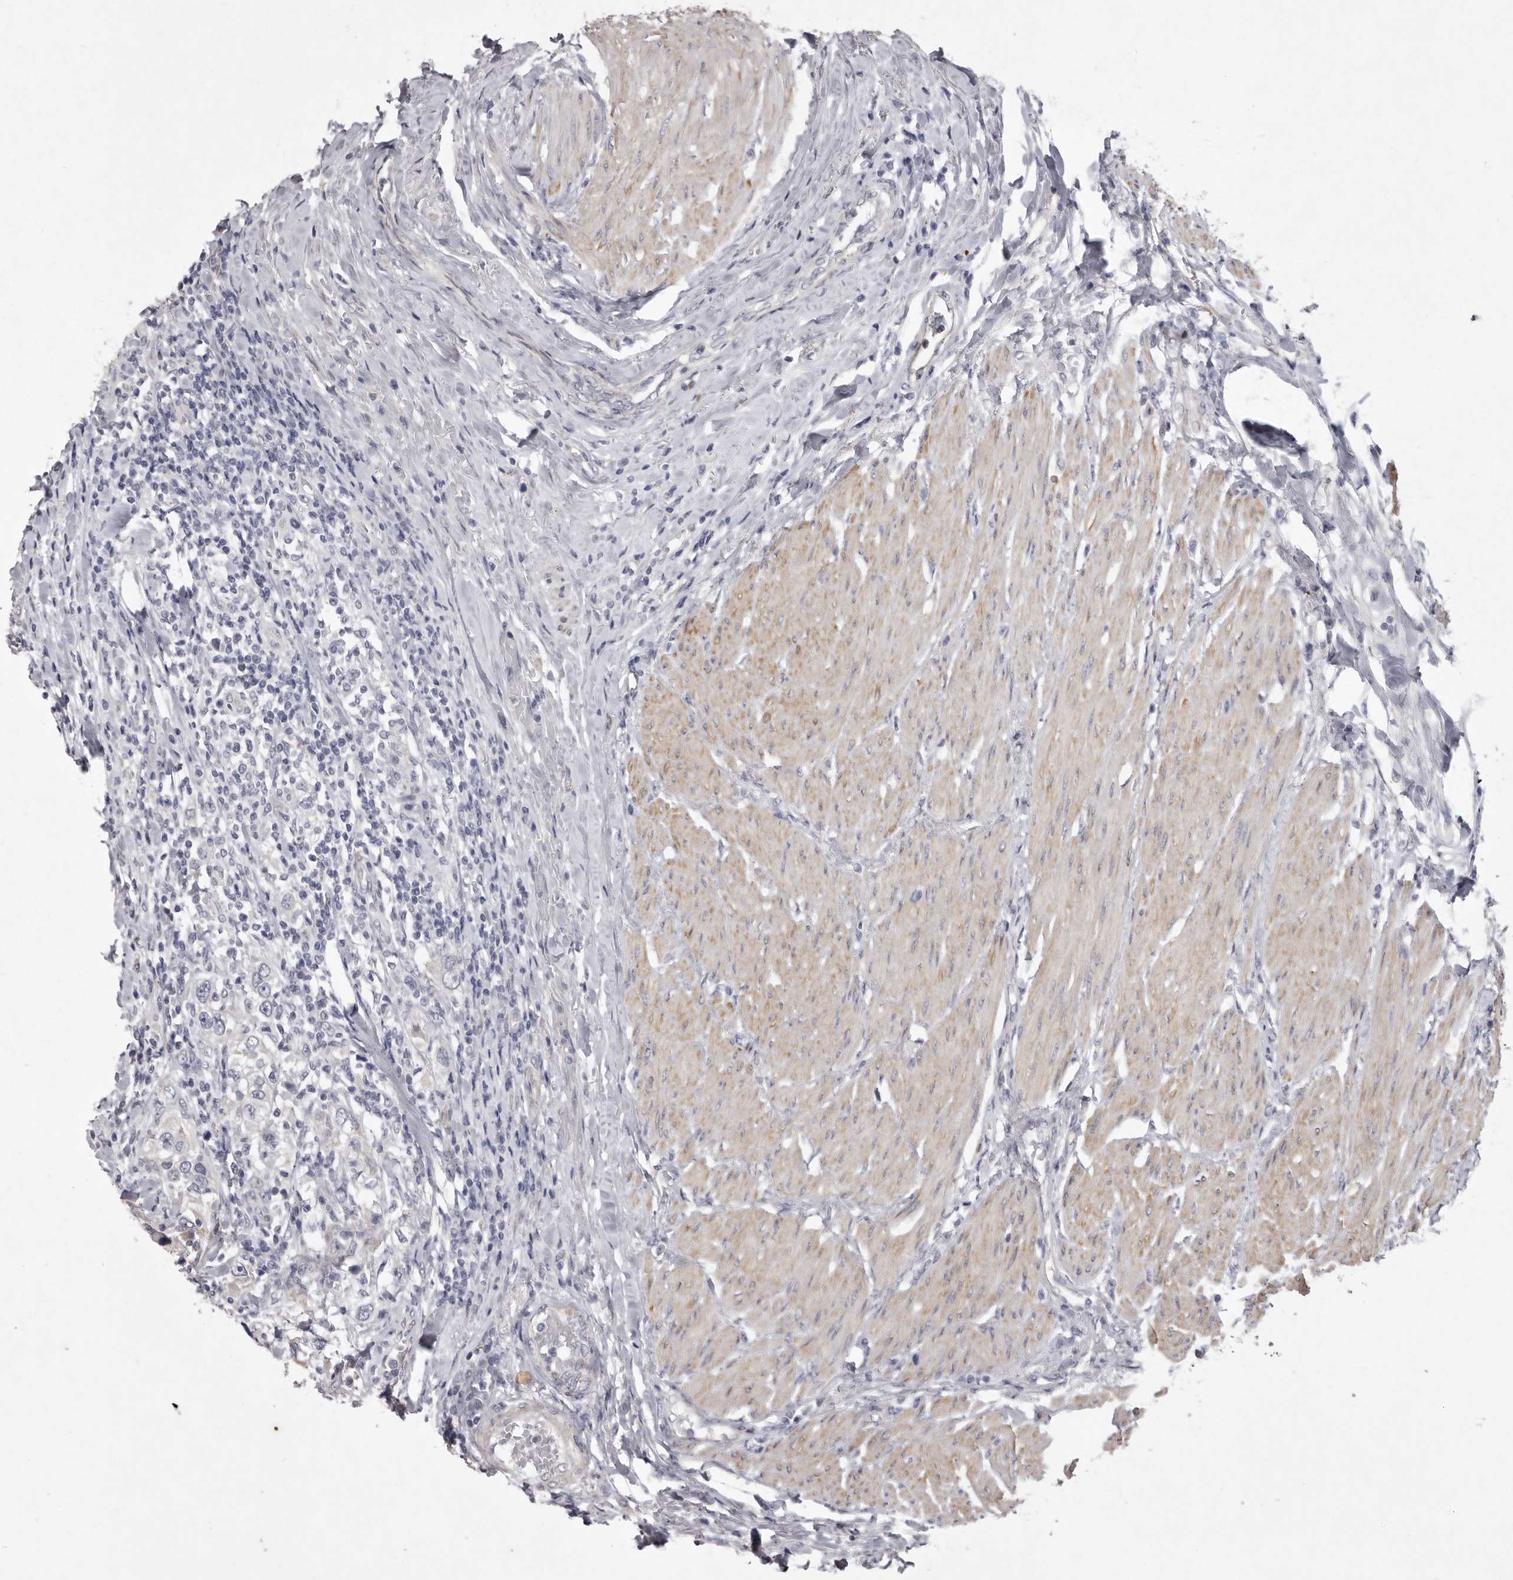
{"staining": {"intensity": "negative", "quantity": "none", "location": "none"}, "tissue": "urothelial cancer", "cell_type": "Tumor cells", "image_type": "cancer", "snomed": [{"axis": "morphology", "description": "Urothelial carcinoma, High grade"}, {"axis": "topography", "description": "Urinary bladder"}], "caption": "Tumor cells are negative for protein expression in human high-grade urothelial carcinoma.", "gene": "NKAIN4", "patient": {"sex": "female", "age": 80}}